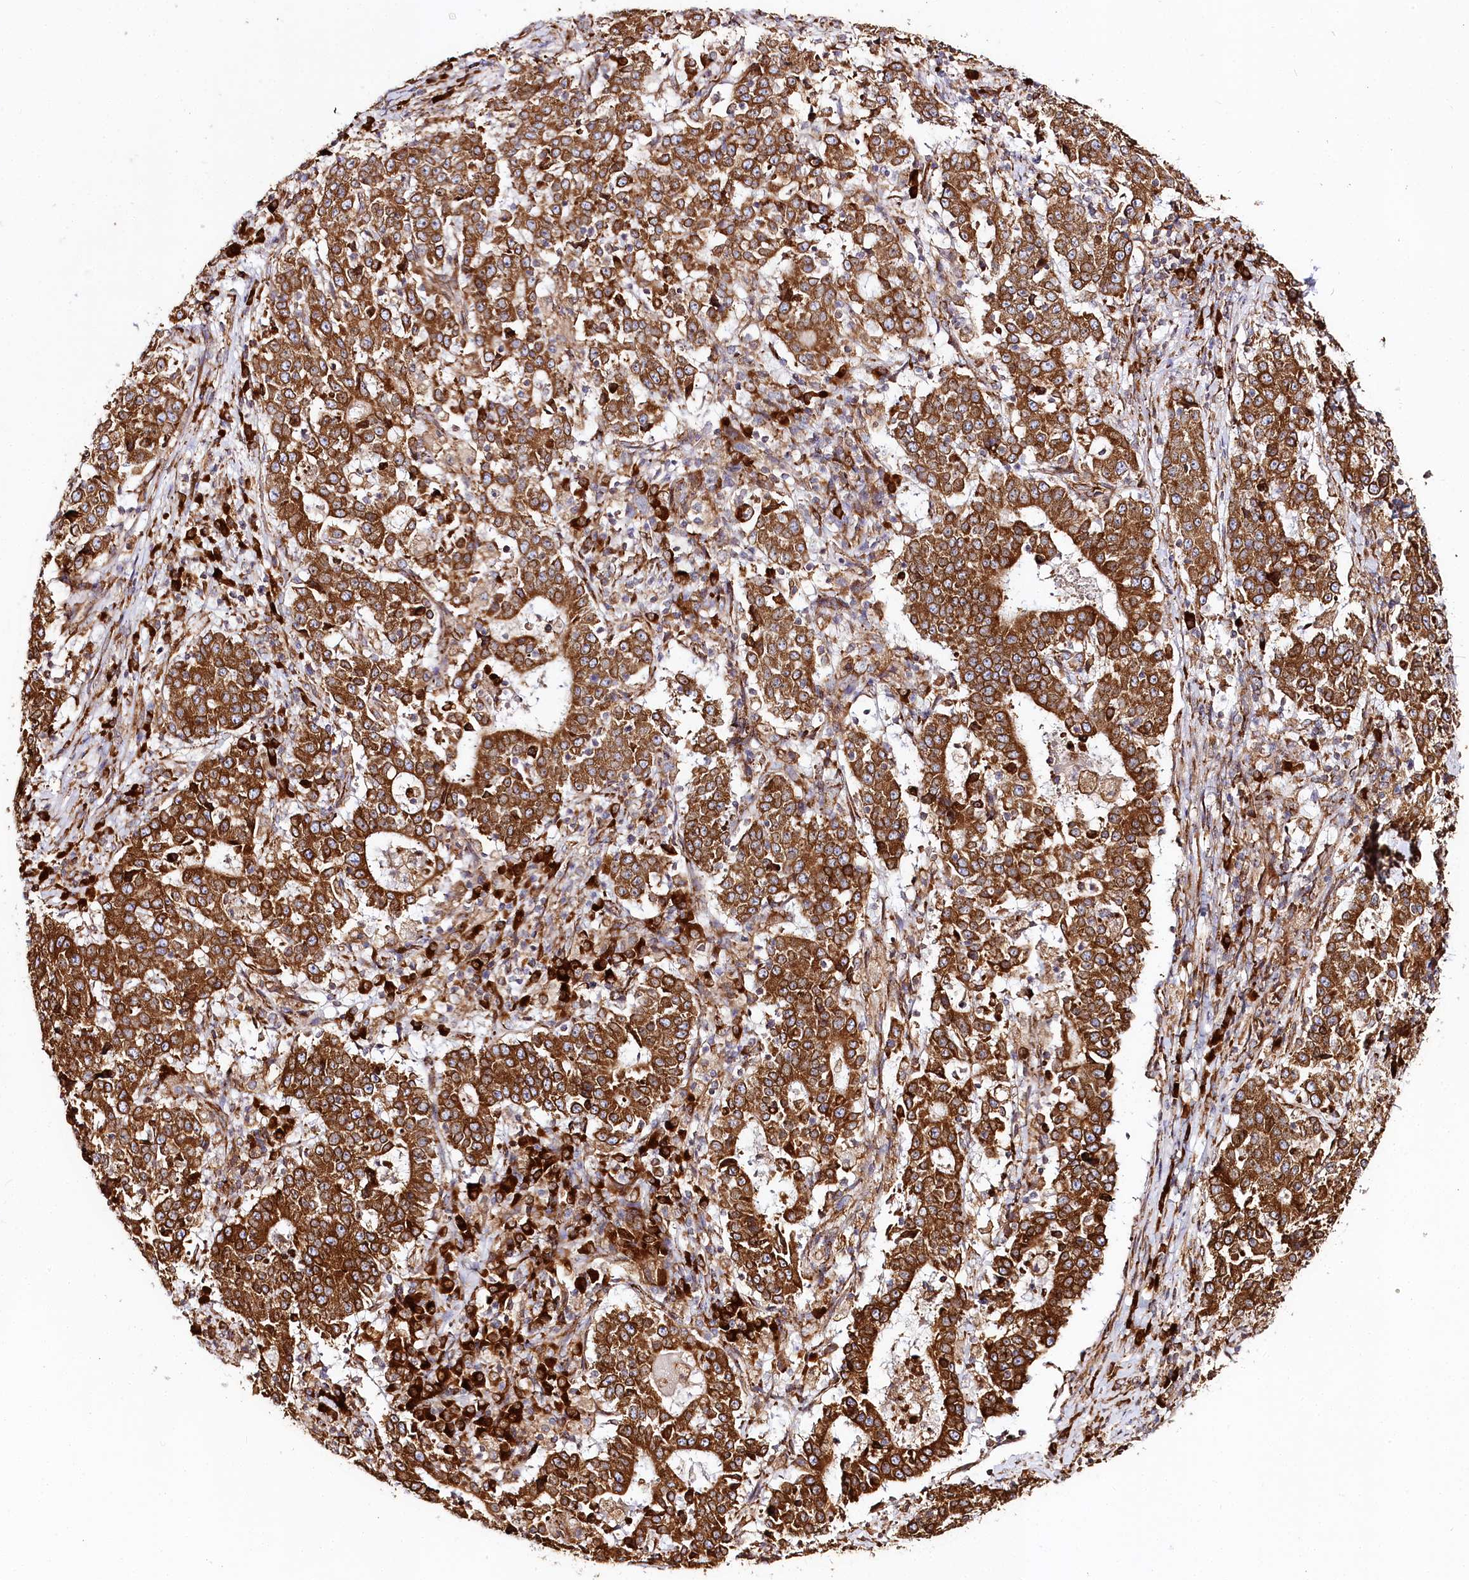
{"staining": {"intensity": "strong", "quantity": ">75%", "location": "cytoplasmic/membranous"}, "tissue": "stomach cancer", "cell_type": "Tumor cells", "image_type": "cancer", "snomed": [{"axis": "morphology", "description": "Adenocarcinoma, NOS"}, {"axis": "topography", "description": "Stomach"}], "caption": "An immunohistochemistry (IHC) image of tumor tissue is shown. Protein staining in brown highlights strong cytoplasmic/membranous positivity in stomach adenocarcinoma within tumor cells.", "gene": "CNPY2", "patient": {"sex": "male", "age": 59}}